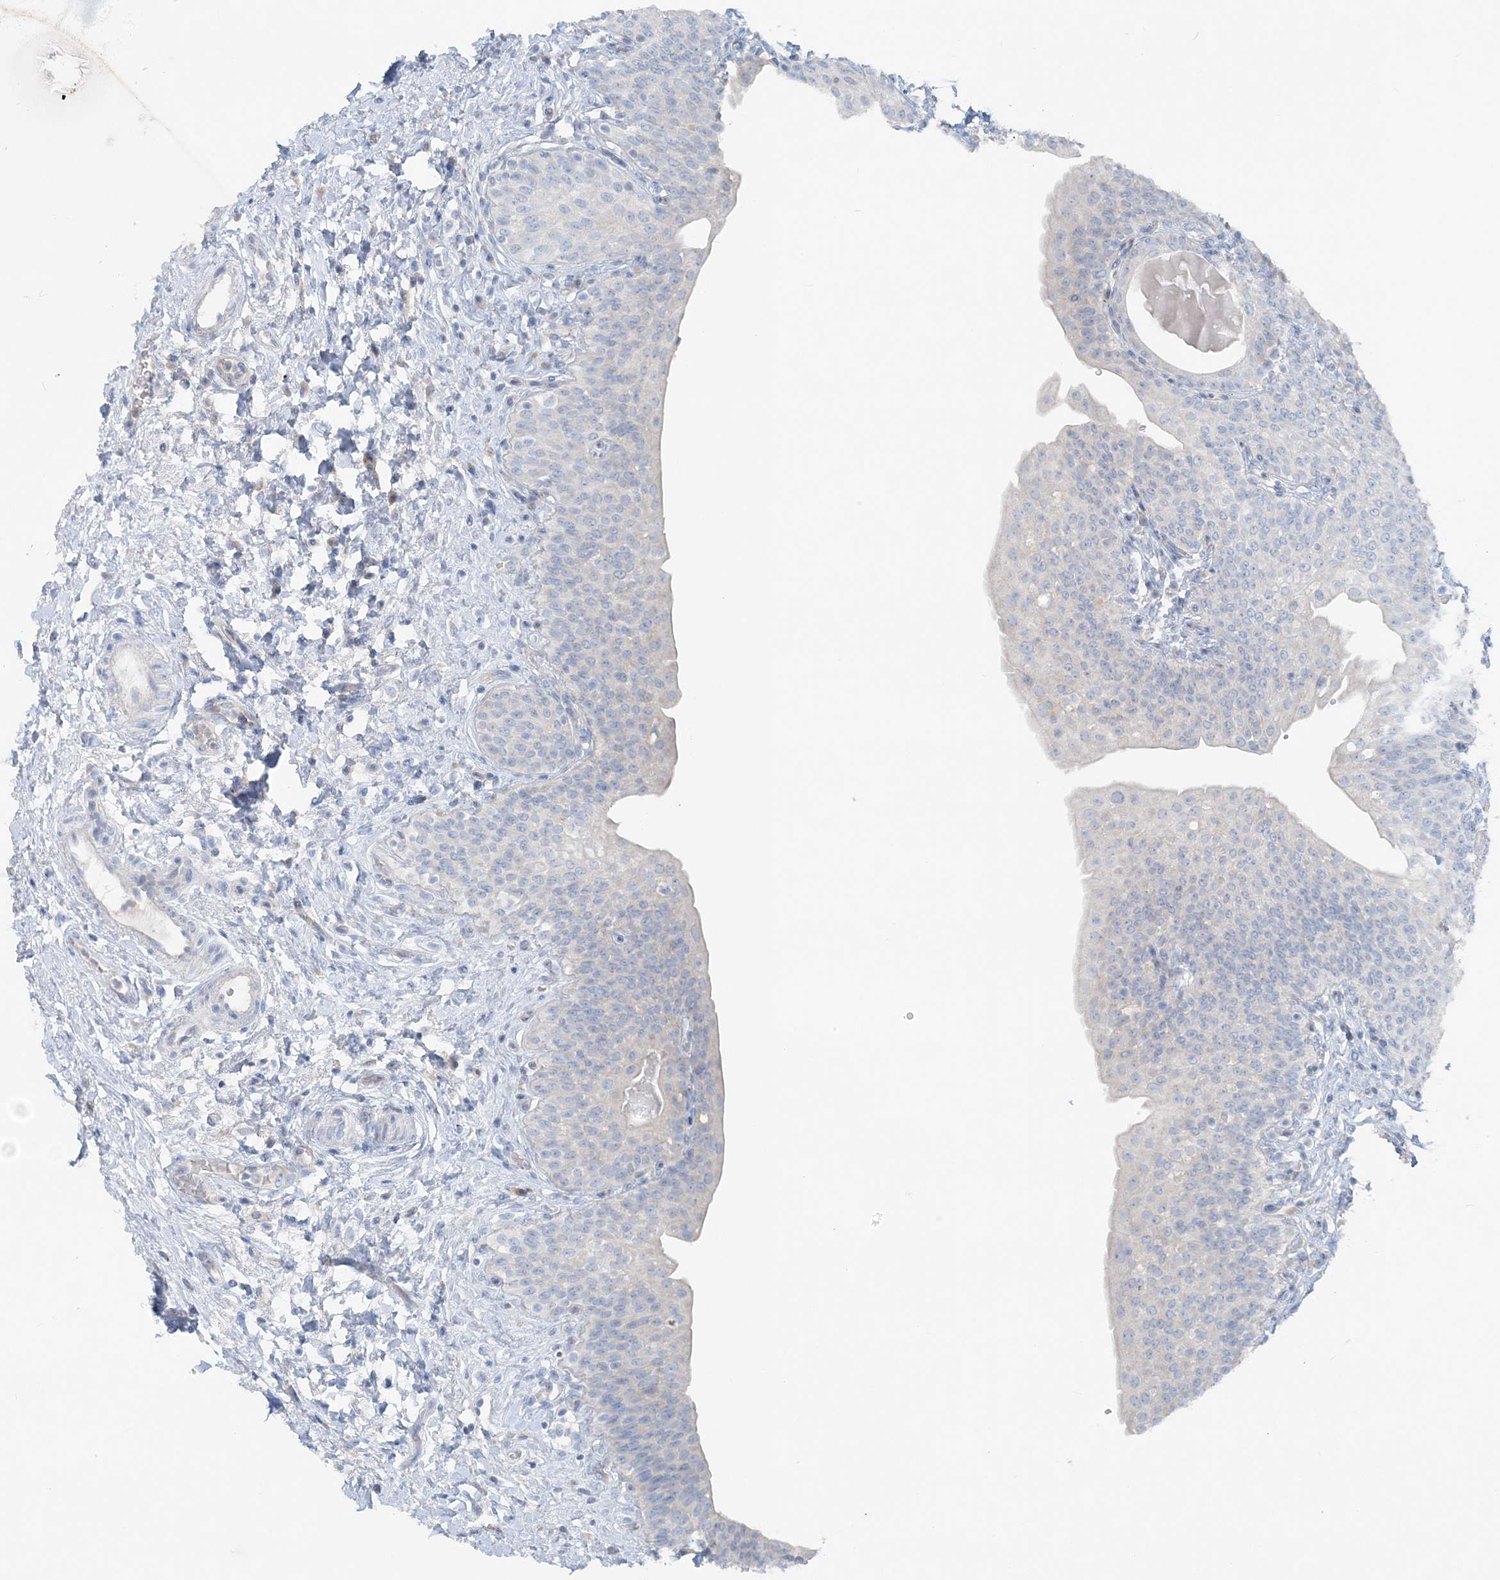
{"staining": {"intensity": "negative", "quantity": "none", "location": "none"}, "tissue": "urinary bladder", "cell_type": "Urothelial cells", "image_type": "normal", "snomed": [{"axis": "morphology", "description": "Normal tissue, NOS"}, {"axis": "topography", "description": "Urinary bladder"}], "caption": "An immunohistochemistry (IHC) micrograph of unremarkable urinary bladder is shown. There is no staining in urothelial cells of urinary bladder. (DAB (3,3'-diaminobenzidine) immunohistochemistry (IHC) visualized using brightfield microscopy, high magnification).", "gene": "ATP11A", "patient": {"sex": "male", "age": 83}}